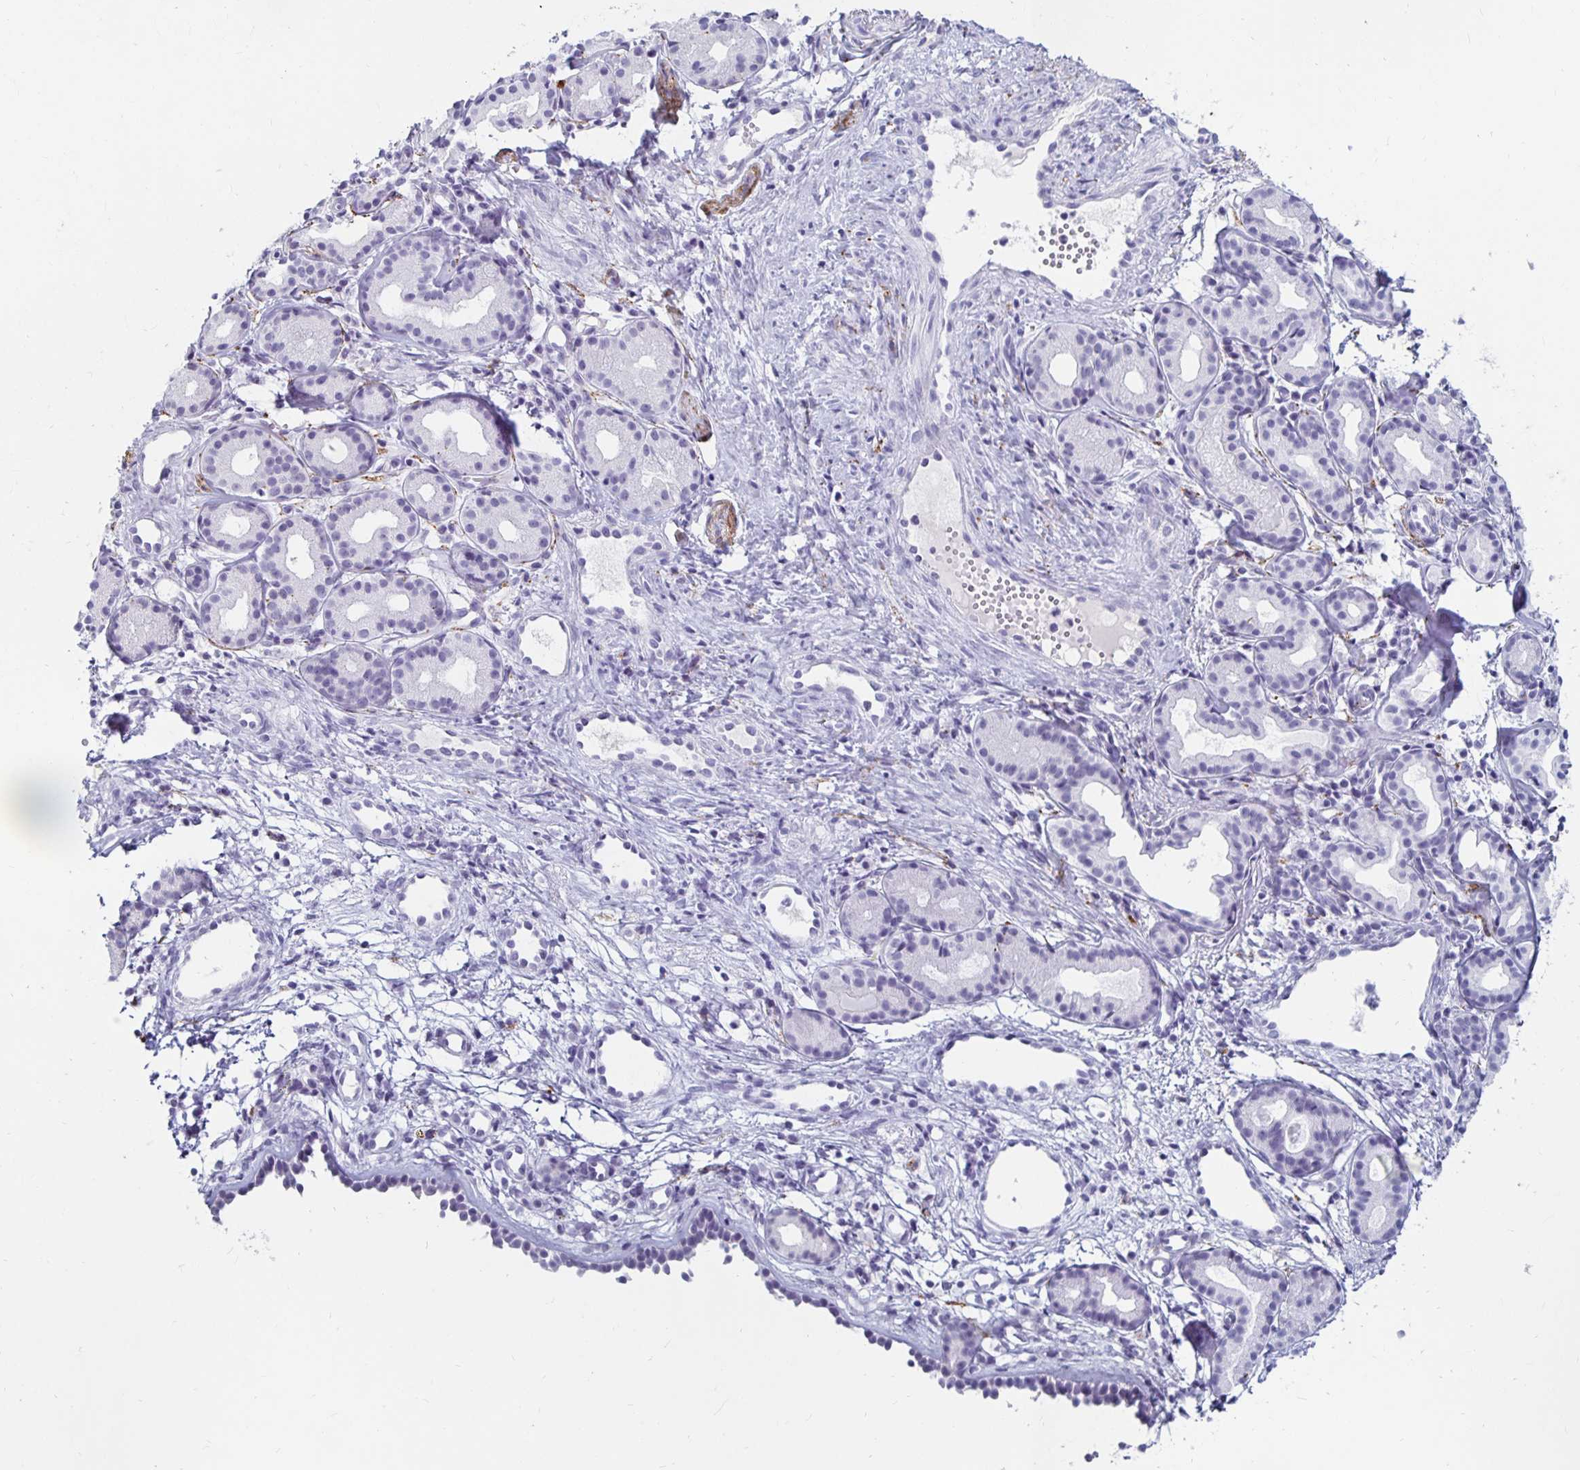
{"staining": {"intensity": "negative", "quantity": "none", "location": "none"}, "tissue": "nasopharynx", "cell_type": "Respiratory epithelial cells", "image_type": "normal", "snomed": [{"axis": "morphology", "description": "Normal tissue, NOS"}, {"axis": "topography", "description": "Nasopharynx"}], "caption": "IHC micrograph of normal nasopharynx: human nasopharynx stained with DAB (3,3'-diaminobenzidine) exhibits no significant protein positivity in respiratory epithelial cells.", "gene": "KCNQ2", "patient": {"sex": "male", "age": 58}}